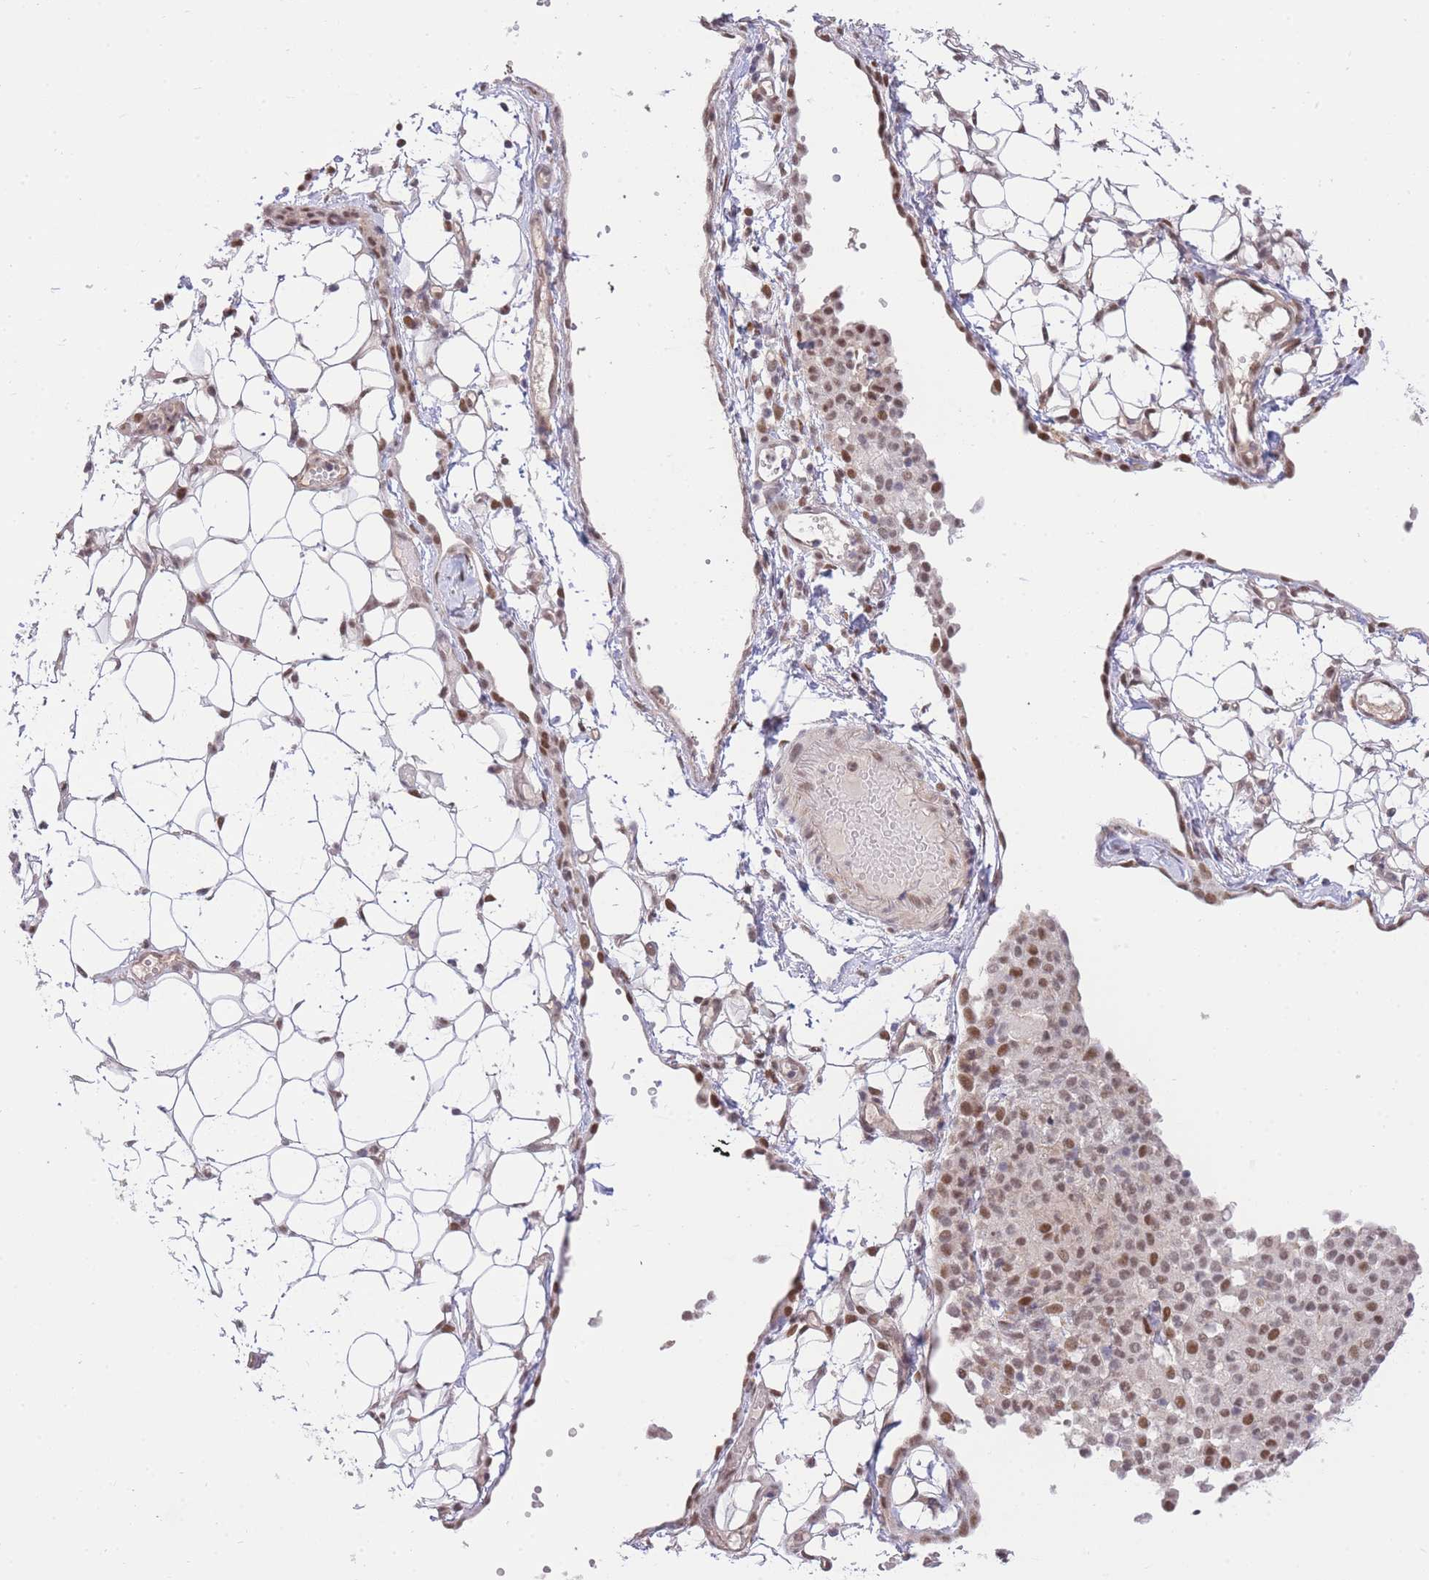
{"staining": {"intensity": "moderate", "quantity": ">75%", "location": "nuclear"}, "tissue": "ovarian cancer", "cell_type": "Tumor cells", "image_type": "cancer", "snomed": [{"axis": "morphology", "description": "Carcinoma, endometroid"}, {"axis": "topography", "description": "Ovary"}], "caption": "Protein staining of ovarian cancer (endometroid carcinoma) tissue exhibits moderate nuclear expression in about >75% of tumor cells.", "gene": "UBXN7", "patient": {"sex": "female", "age": 42}}